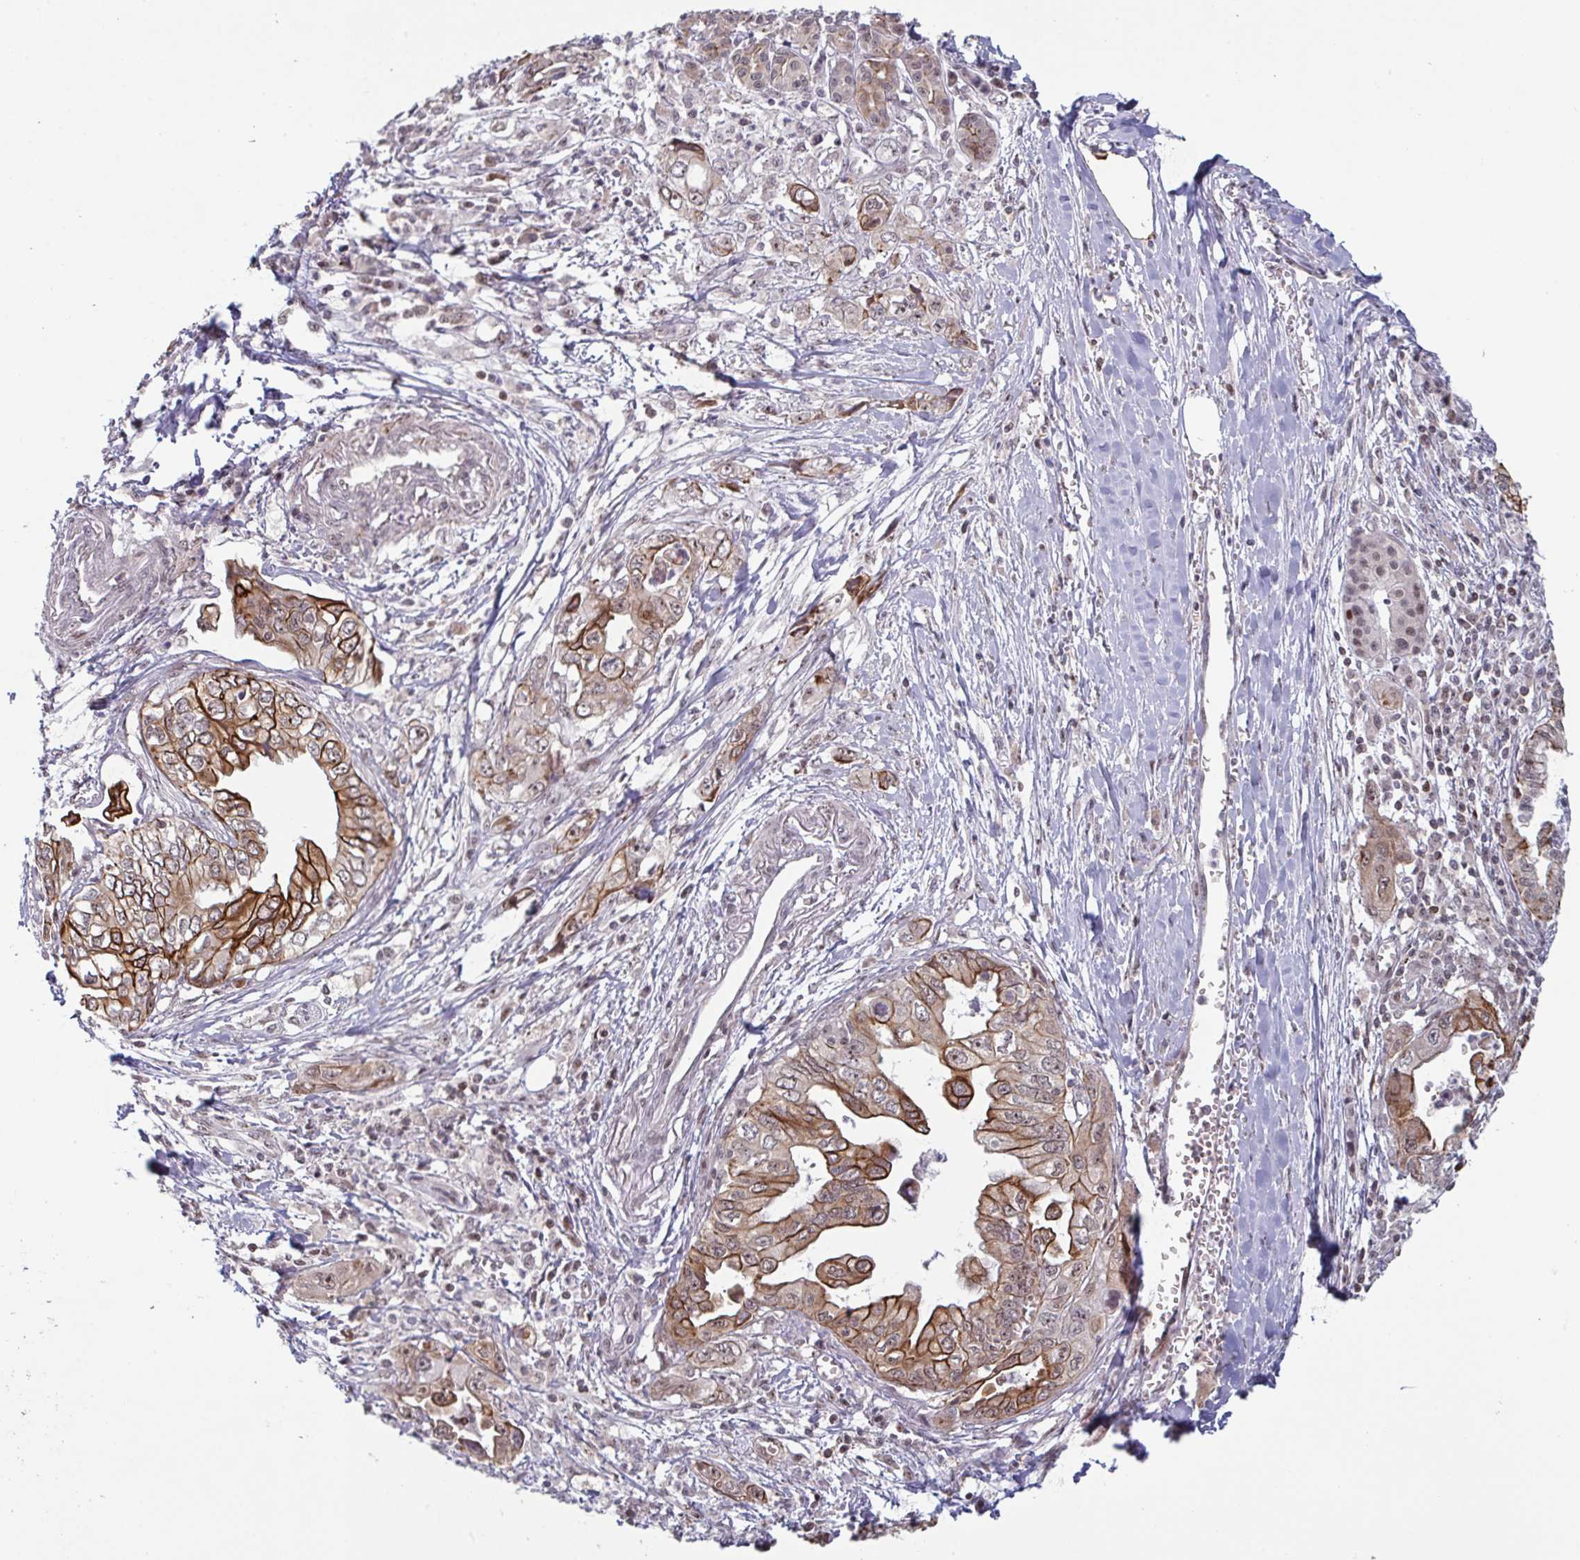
{"staining": {"intensity": "strong", "quantity": "25%-75%", "location": "cytoplasmic/membranous"}, "tissue": "pancreatic cancer", "cell_type": "Tumor cells", "image_type": "cancer", "snomed": [{"axis": "morphology", "description": "Adenocarcinoma, NOS"}, {"axis": "topography", "description": "Pancreas"}], "caption": "Human adenocarcinoma (pancreatic) stained with a protein marker displays strong staining in tumor cells.", "gene": "NLRP13", "patient": {"sex": "male", "age": 68}}